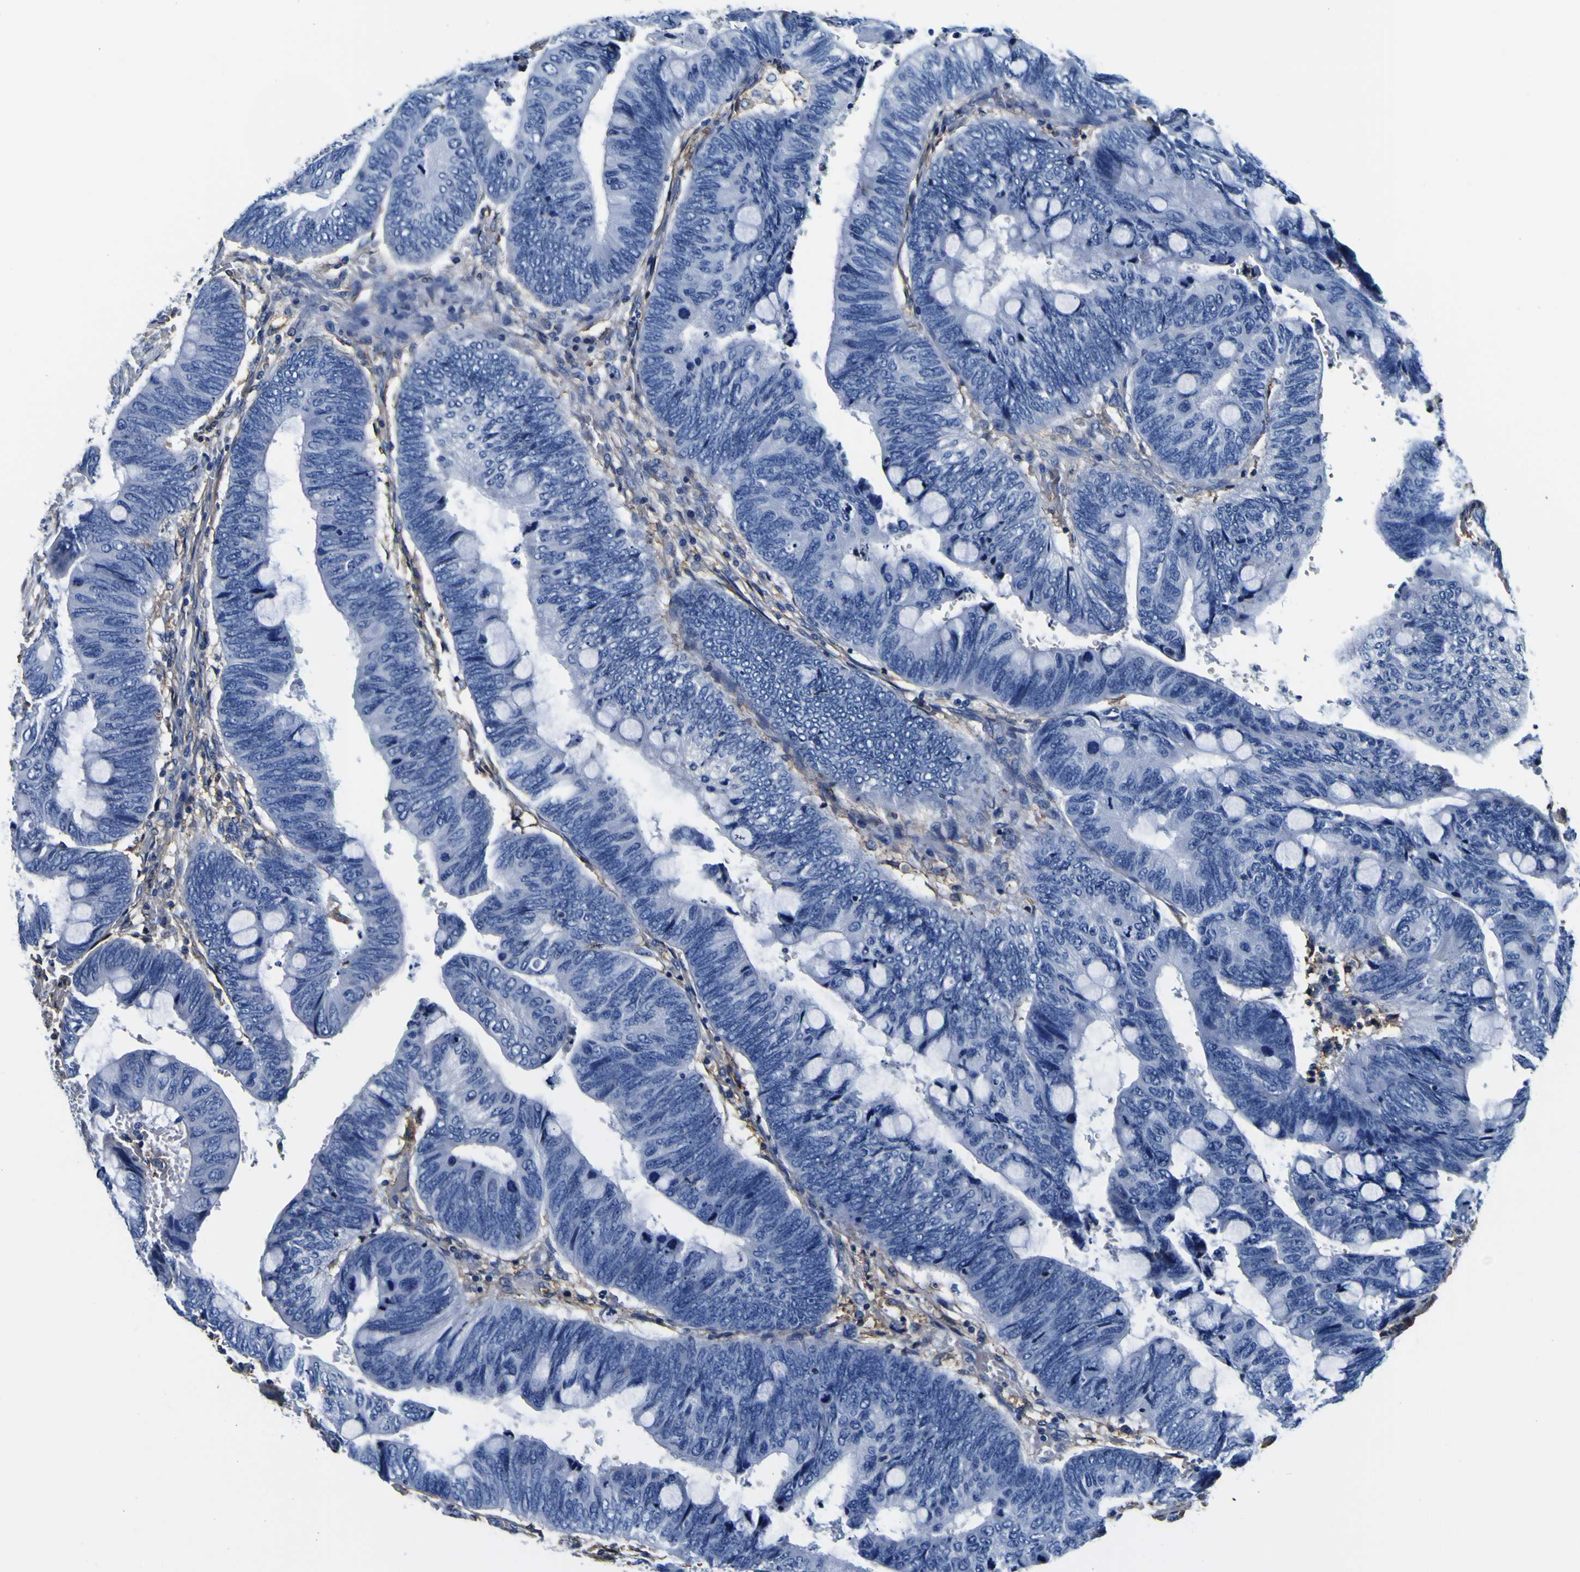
{"staining": {"intensity": "negative", "quantity": "none", "location": "none"}, "tissue": "colorectal cancer", "cell_type": "Tumor cells", "image_type": "cancer", "snomed": [{"axis": "morphology", "description": "Normal tissue, NOS"}, {"axis": "morphology", "description": "Adenocarcinoma, NOS"}, {"axis": "topography", "description": "Rectum"}, {"axis": "topography", "description": "Peripheral nerve tissue"}], "caption": "The micrograph displays no significant expression in tumor cells of adenocarcinoma (colorectal).", "gene": "PXDN", "patient": {"sex": "male", "age": 92}}